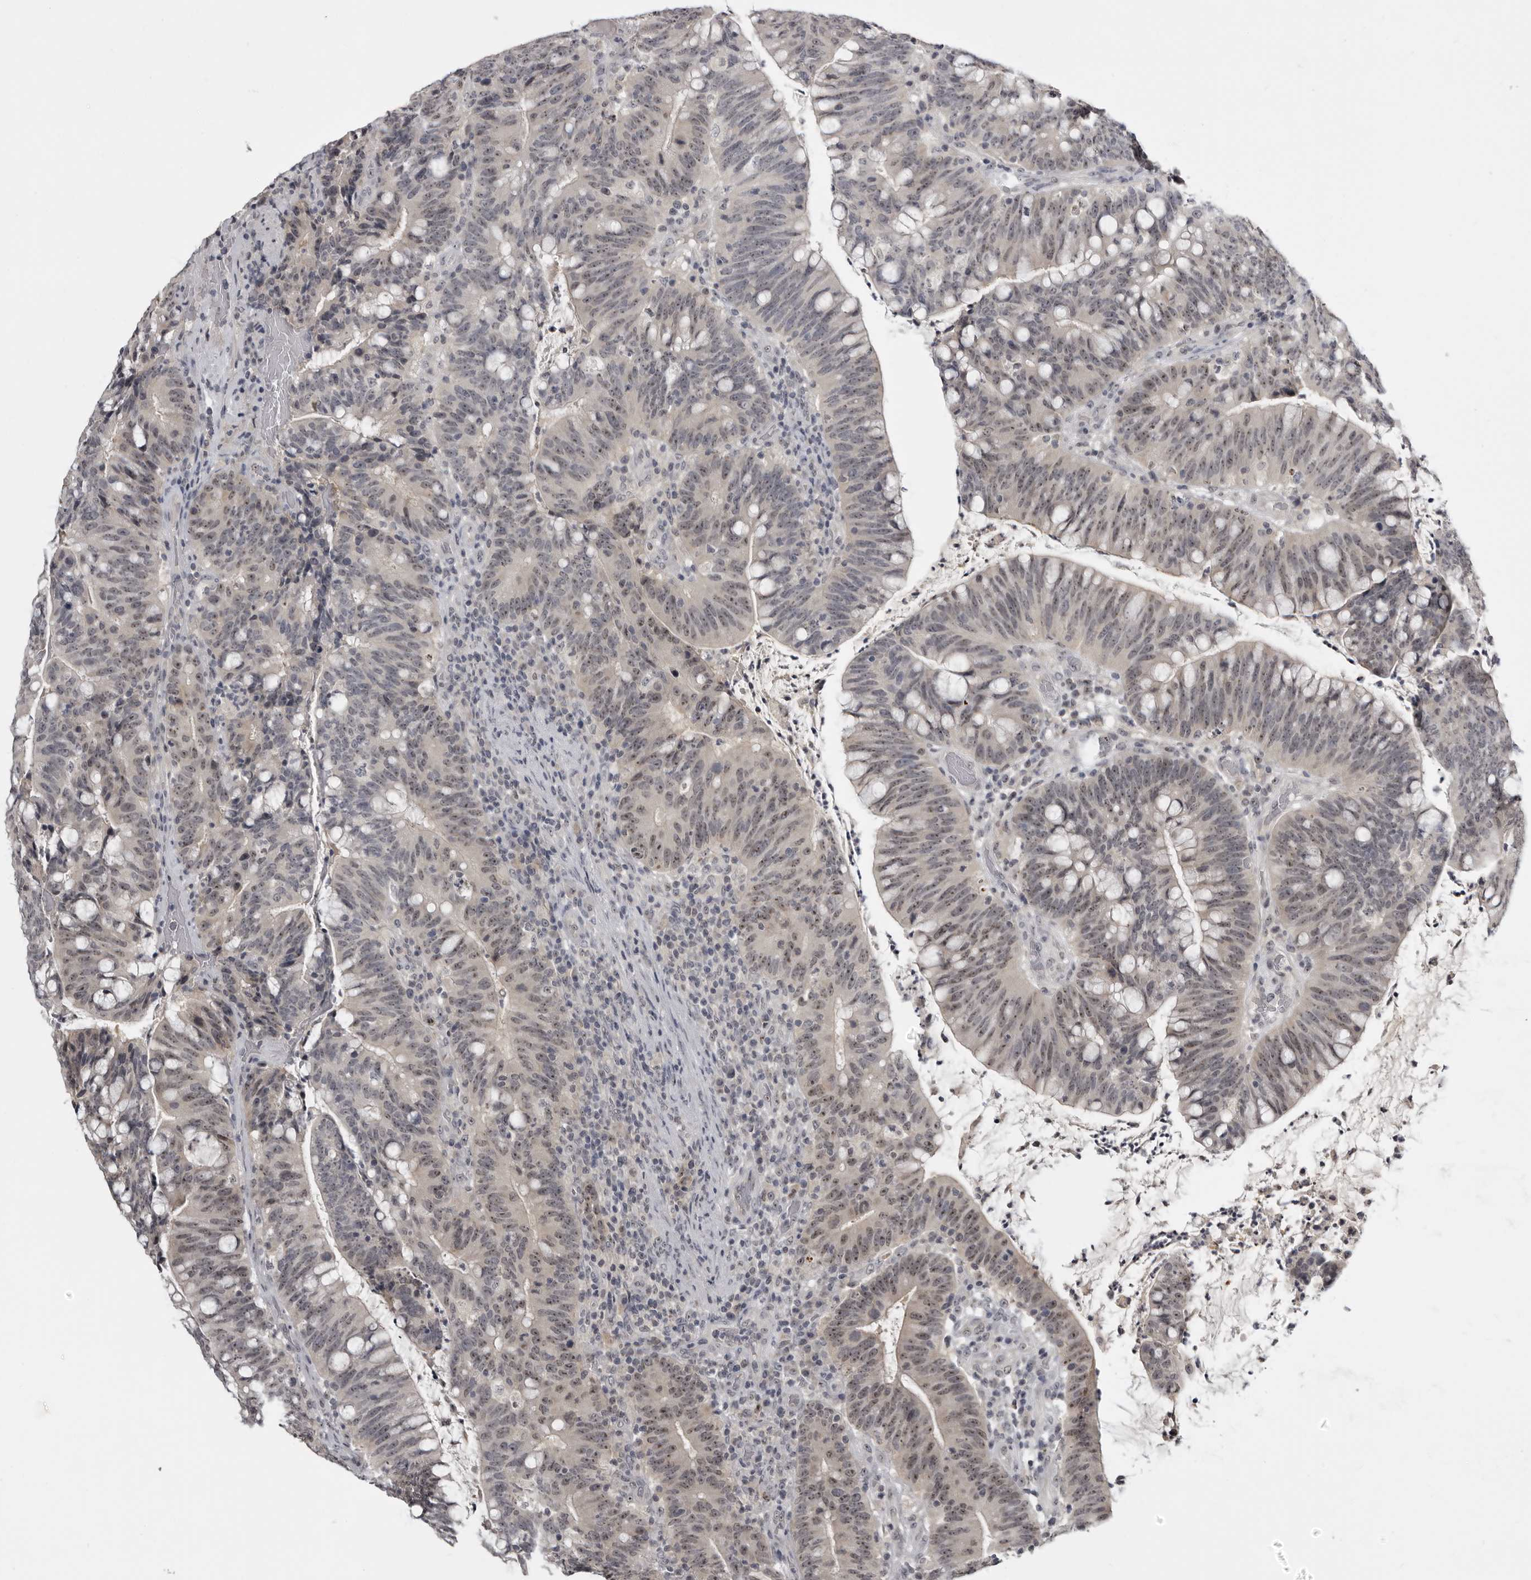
{"staining": {"intensity": "weak", "quantity": "25%-75%", "location": "nuclear"}, "tissue": "colorectal cancer", "cell_type": "Tumor cells", "image_type": "cancer", "snomed": [{"axis": "morphology", "description": "Adenocarcinoma, NOS"}, {"axis": "topography", "description": "Colon"}], "caption": "Protein analysis of adenocarcinoma (colorectal) tissue exhibits weak nuclear expression in approximately 25%-75% of tumor cells.", "gene": "MRTO4", "patient": {"sex": "female", "age": 66}}